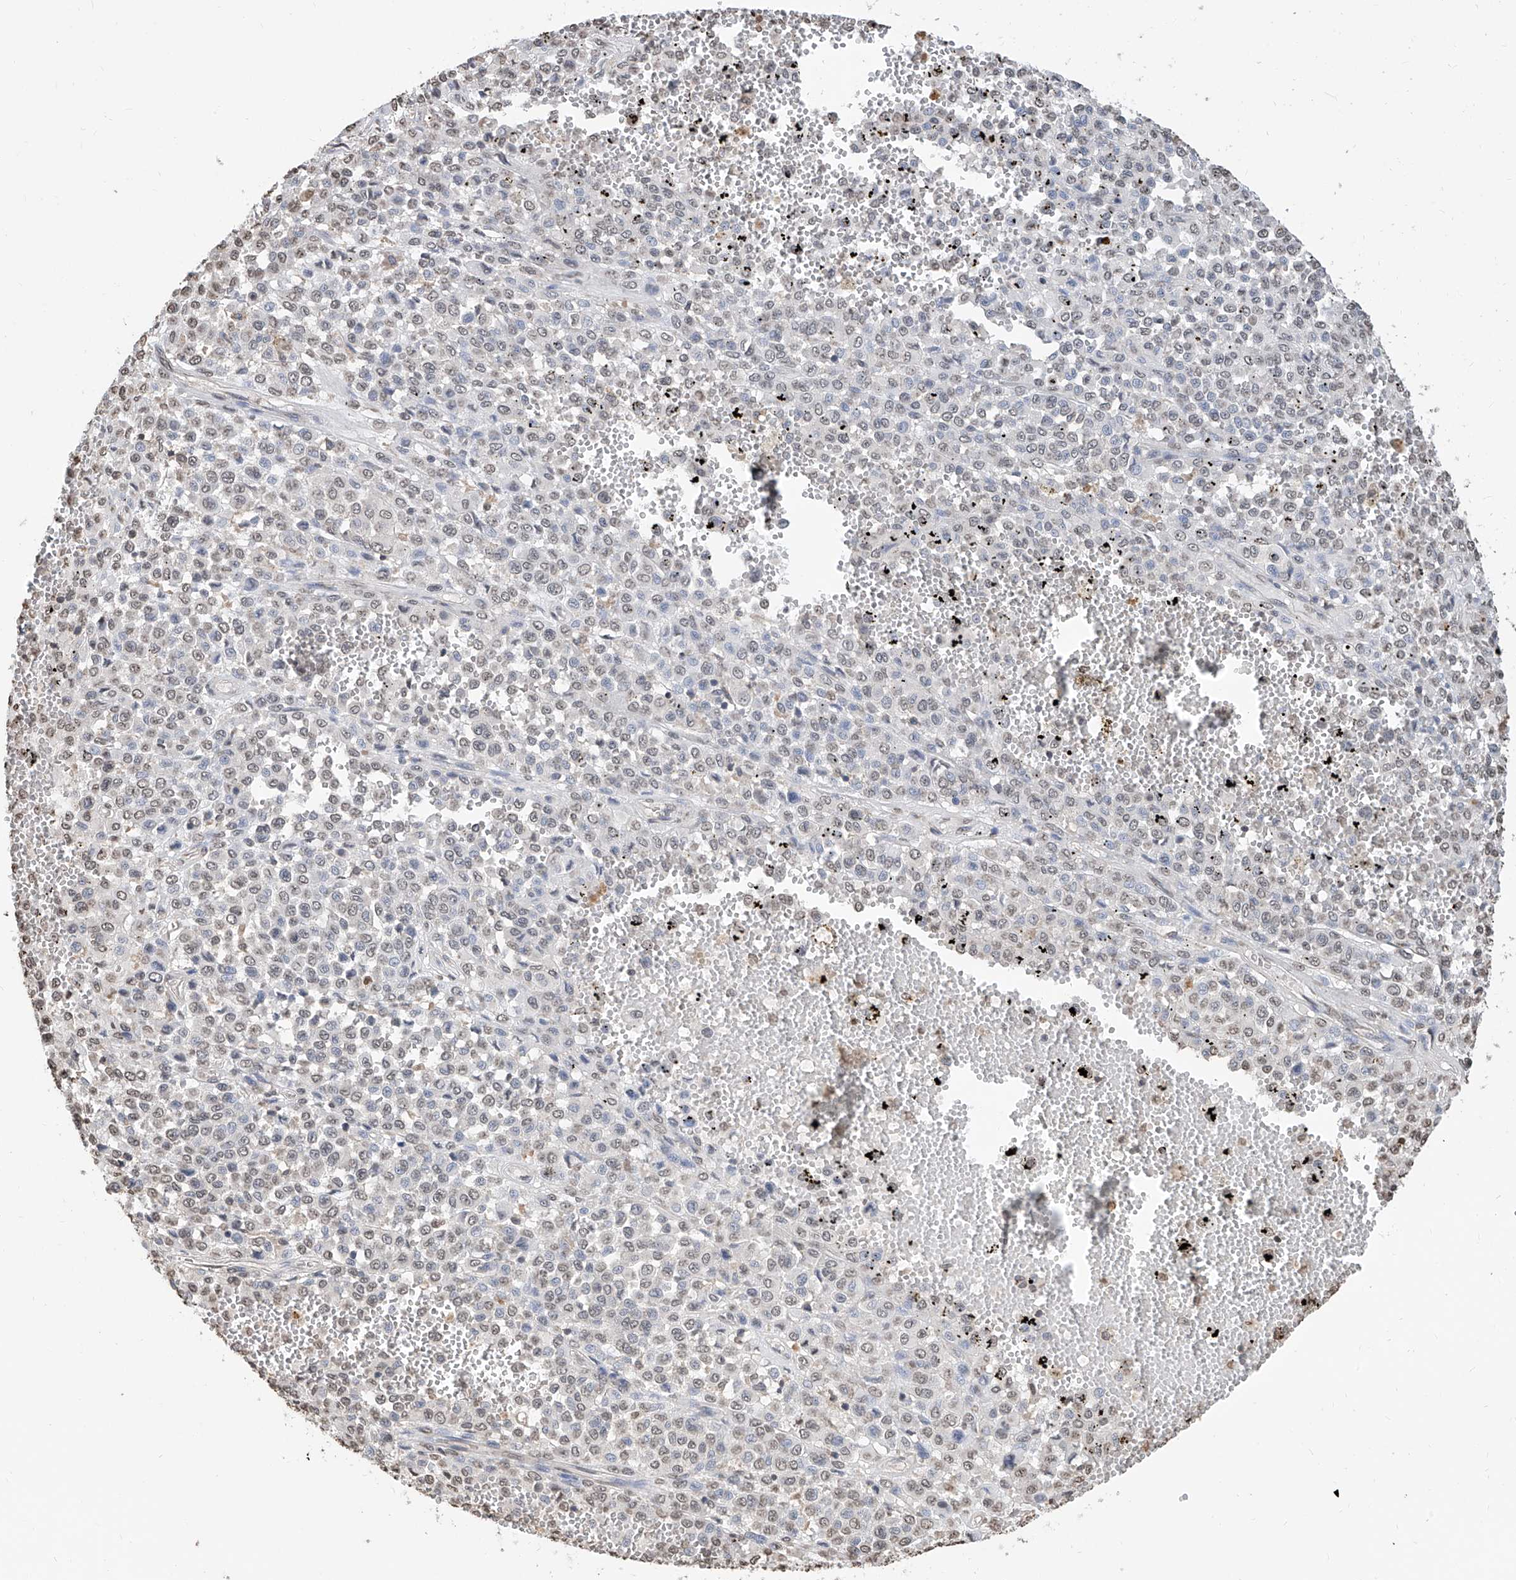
{"staining": {"intensity": "weak", "quantity": "<25%", "location": "nuclear"}, "tissue": "melanoma", "cell_type": "Tumor cells", "image_type": "cancer", "snomed": [{"axis": "morphology", "description": "Malignant melanoma, Metastatic site"}, {"axis": "topography", "description": "Pancreas"}], "caption": "The histopathology image exhibits no staining of tumor cells in melanoma. (DAB (3,3'-diaminobenzidine) immunohistochemistry with hematoxylin counter stain).", "gene": "RP9", "patient": {"sex": "female", "age": 30}}